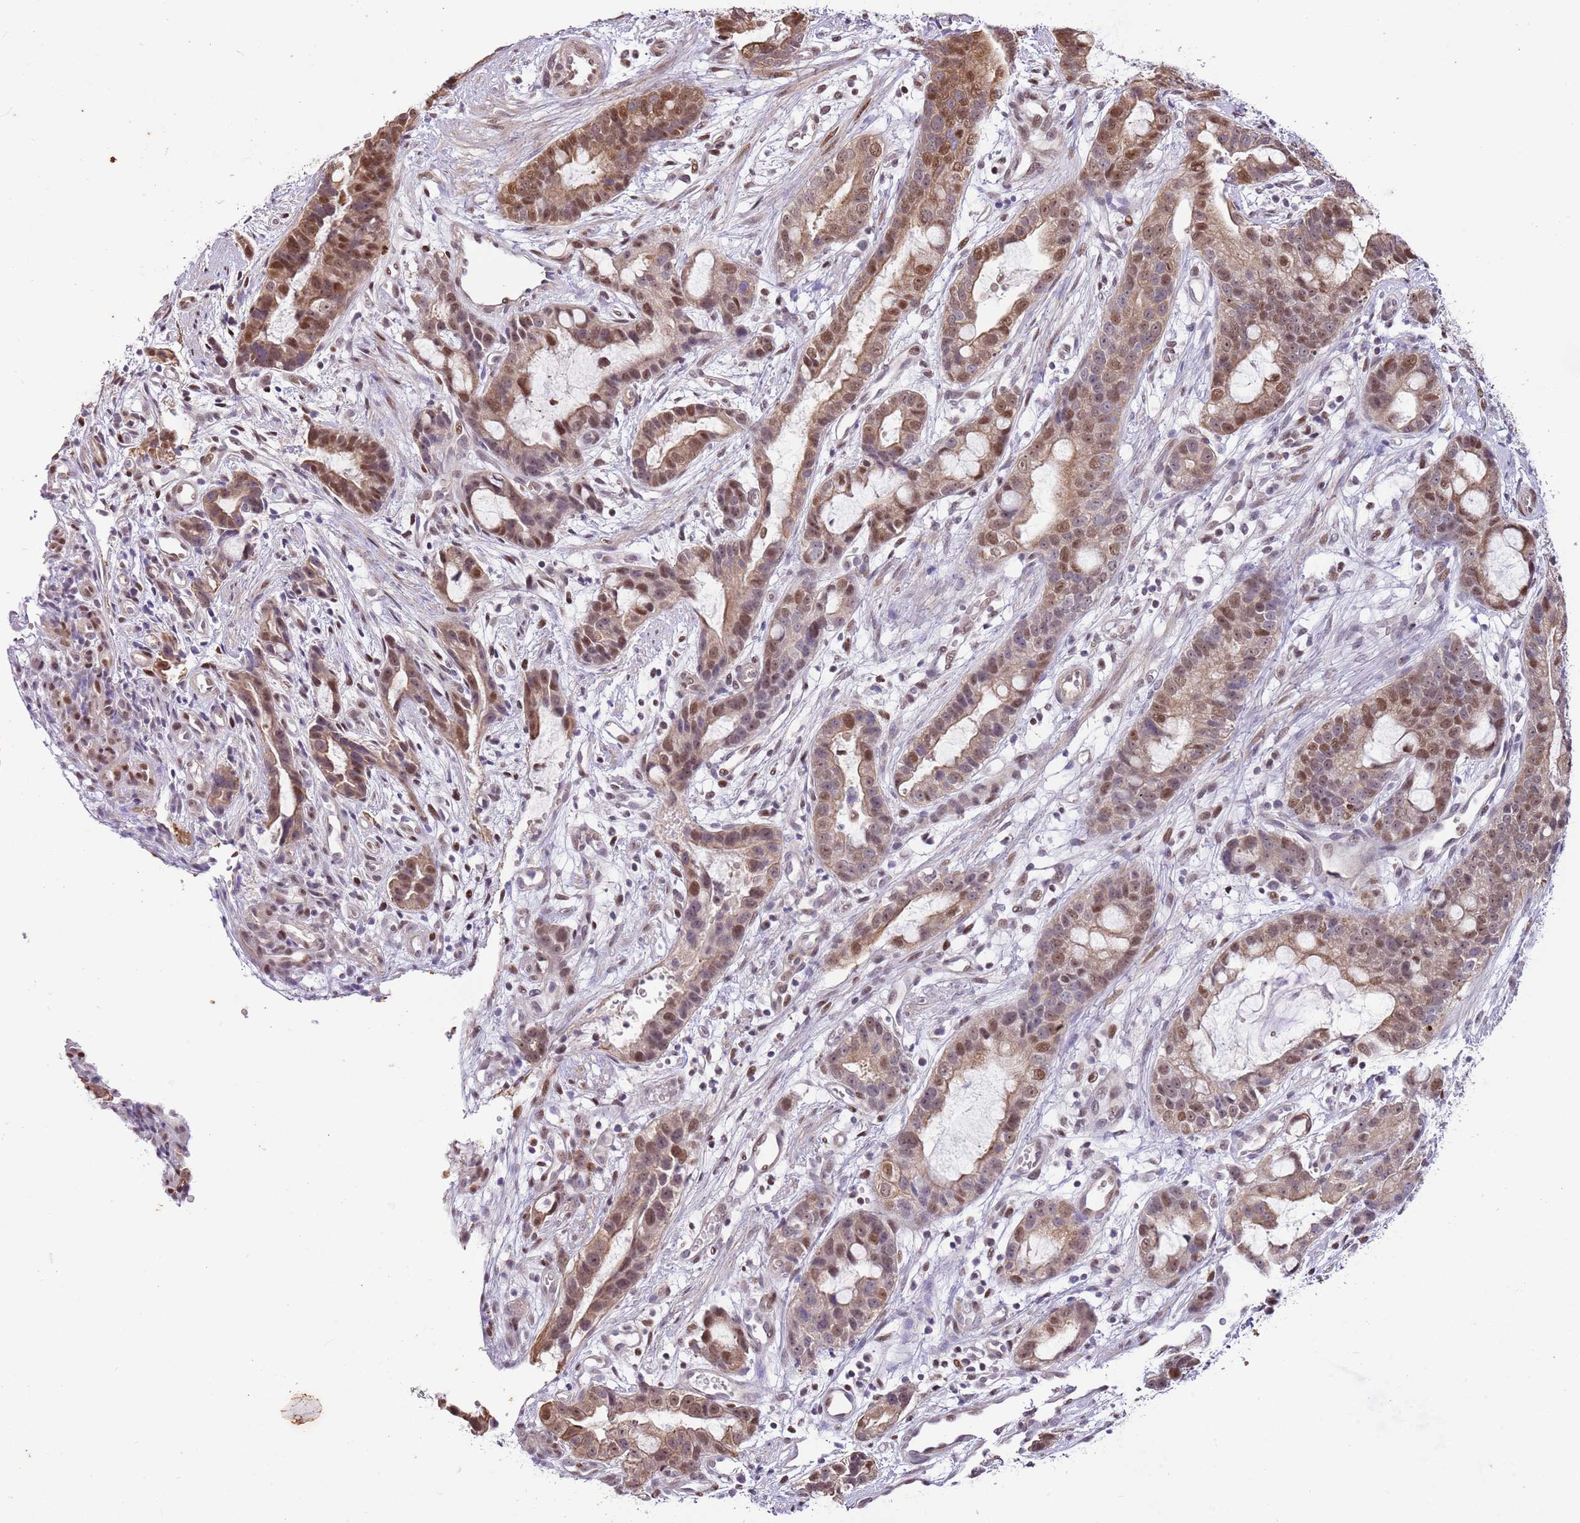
{"staining": {"intensity": "moderate", "quantity": ">75%", "location": "cytoplasmic/membranous,nuclear"}, "tissue": "stomach cancer", "cell_type": "Tumor cells", "image_type": "cancer", "snomed": [{"axis": "morphology", "description": "Adenocarcinoma, NOS"}, {"axis": "topography", "description": "Stomach"}], "caption": "This histopathology image displays IHC staining of stomach adenocarcinoma, with medium moderate cytoplasmic/membranous and nuclear expression in approximately >75% of tumor cells.", "gene": "RFK", "patient": {"sex": "male", "age": 55}}